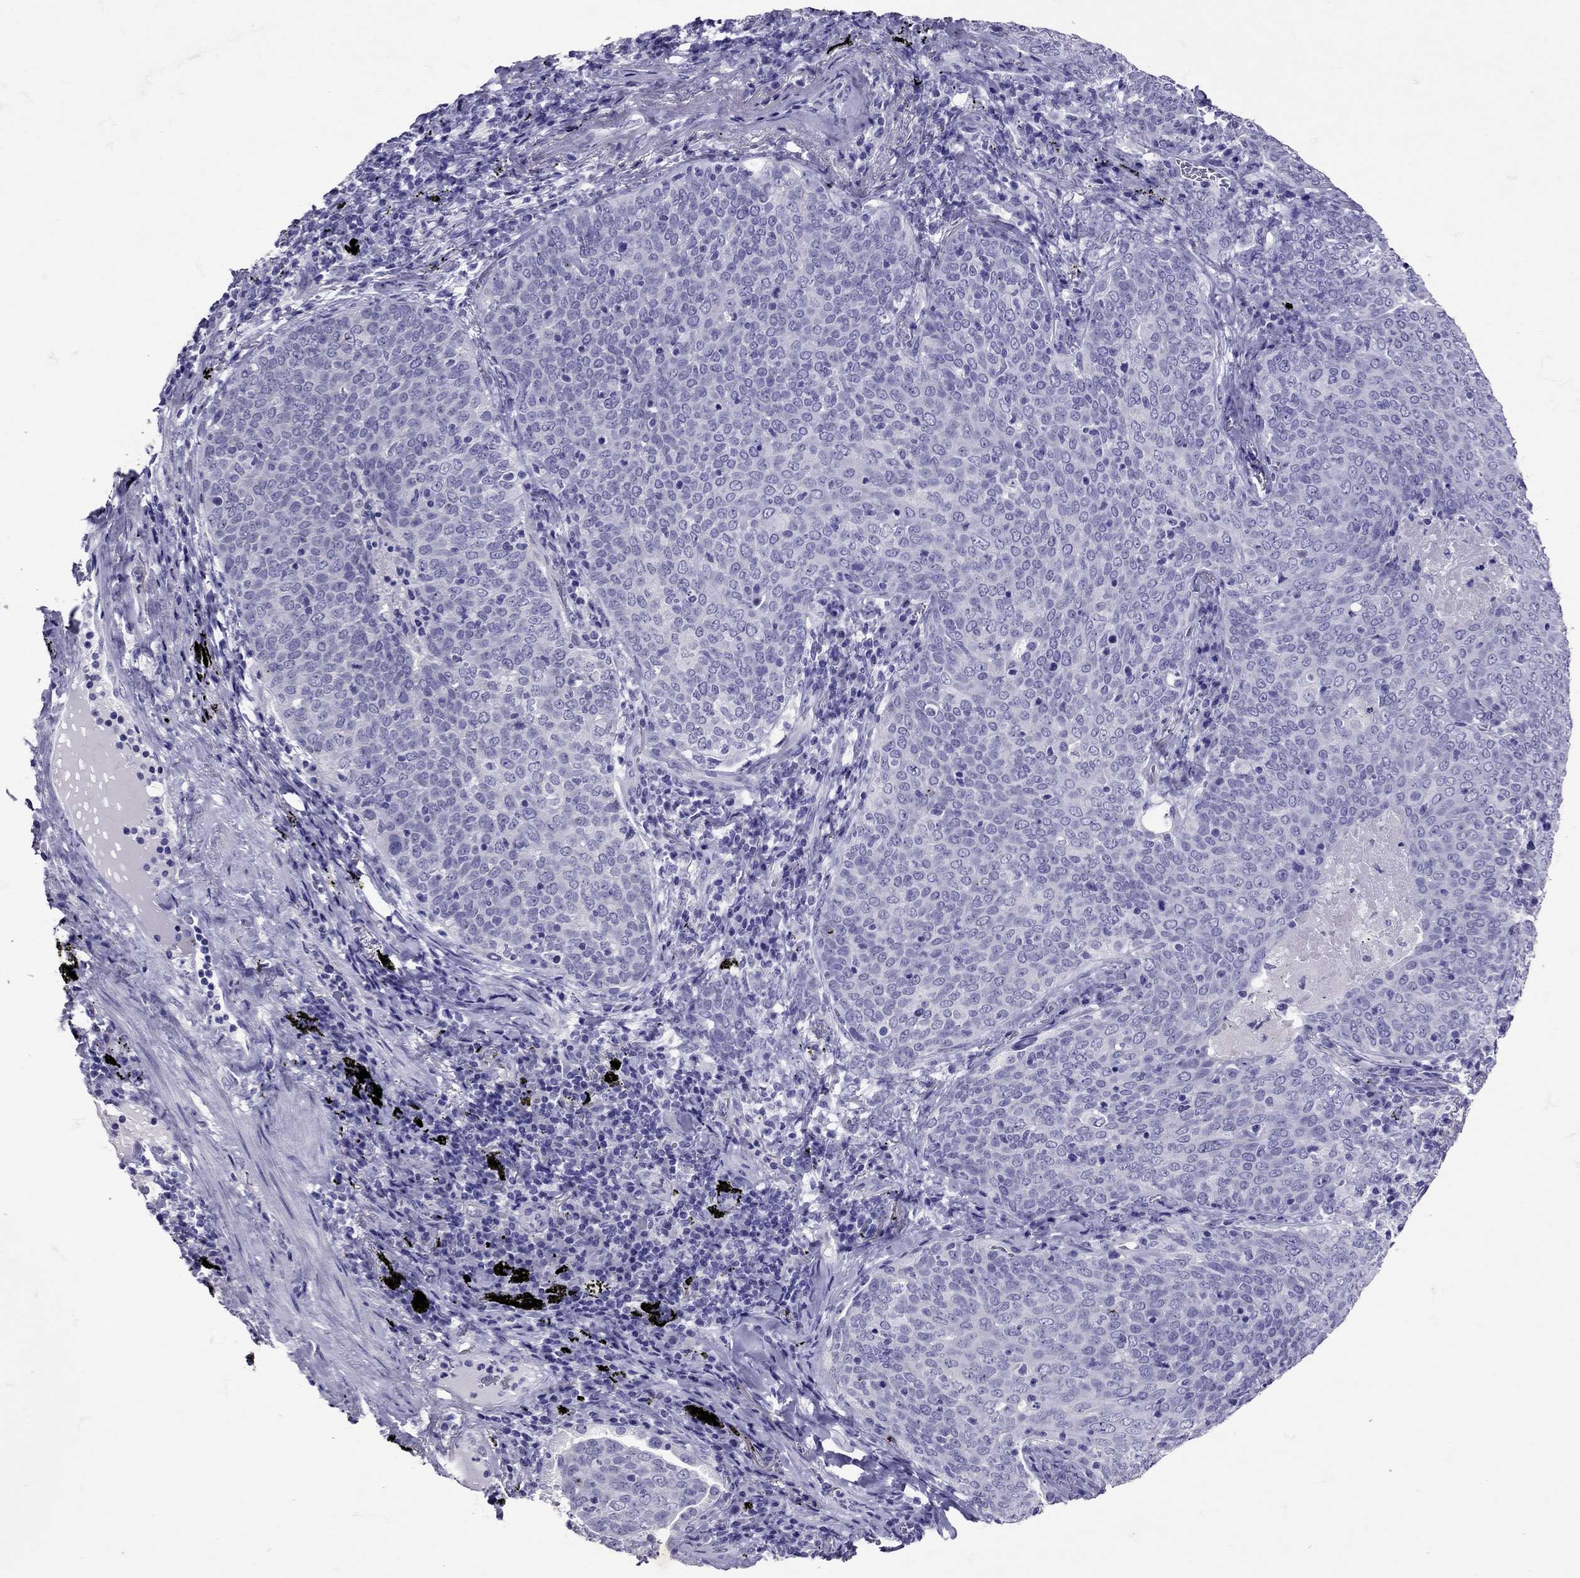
{"staining": {"intensity": "negative", "quantity": "none", "location": "none"}, "tissue": "lung cancer", "cell_type": "Tumor cells", "image_type": "cancer", "snomed": [{"axis": "morphology", "description": "Squamous cell carcinoma, NOS"}, {"axis": "topography", "description": "Lung"}], "caption": "Immunohistochemistry of lung cancer (squamous cell carcinoma) displays no staining in tumor cells. (Stains: DAB (3,3'-diaminobenzidine) immunohistochemistry (IHC) with hematoxylin counter stain, Microscopy: brightfield microscopy at high magnification).", "gene": "AVP", "patient": {"sex": "male", "age": 82}}